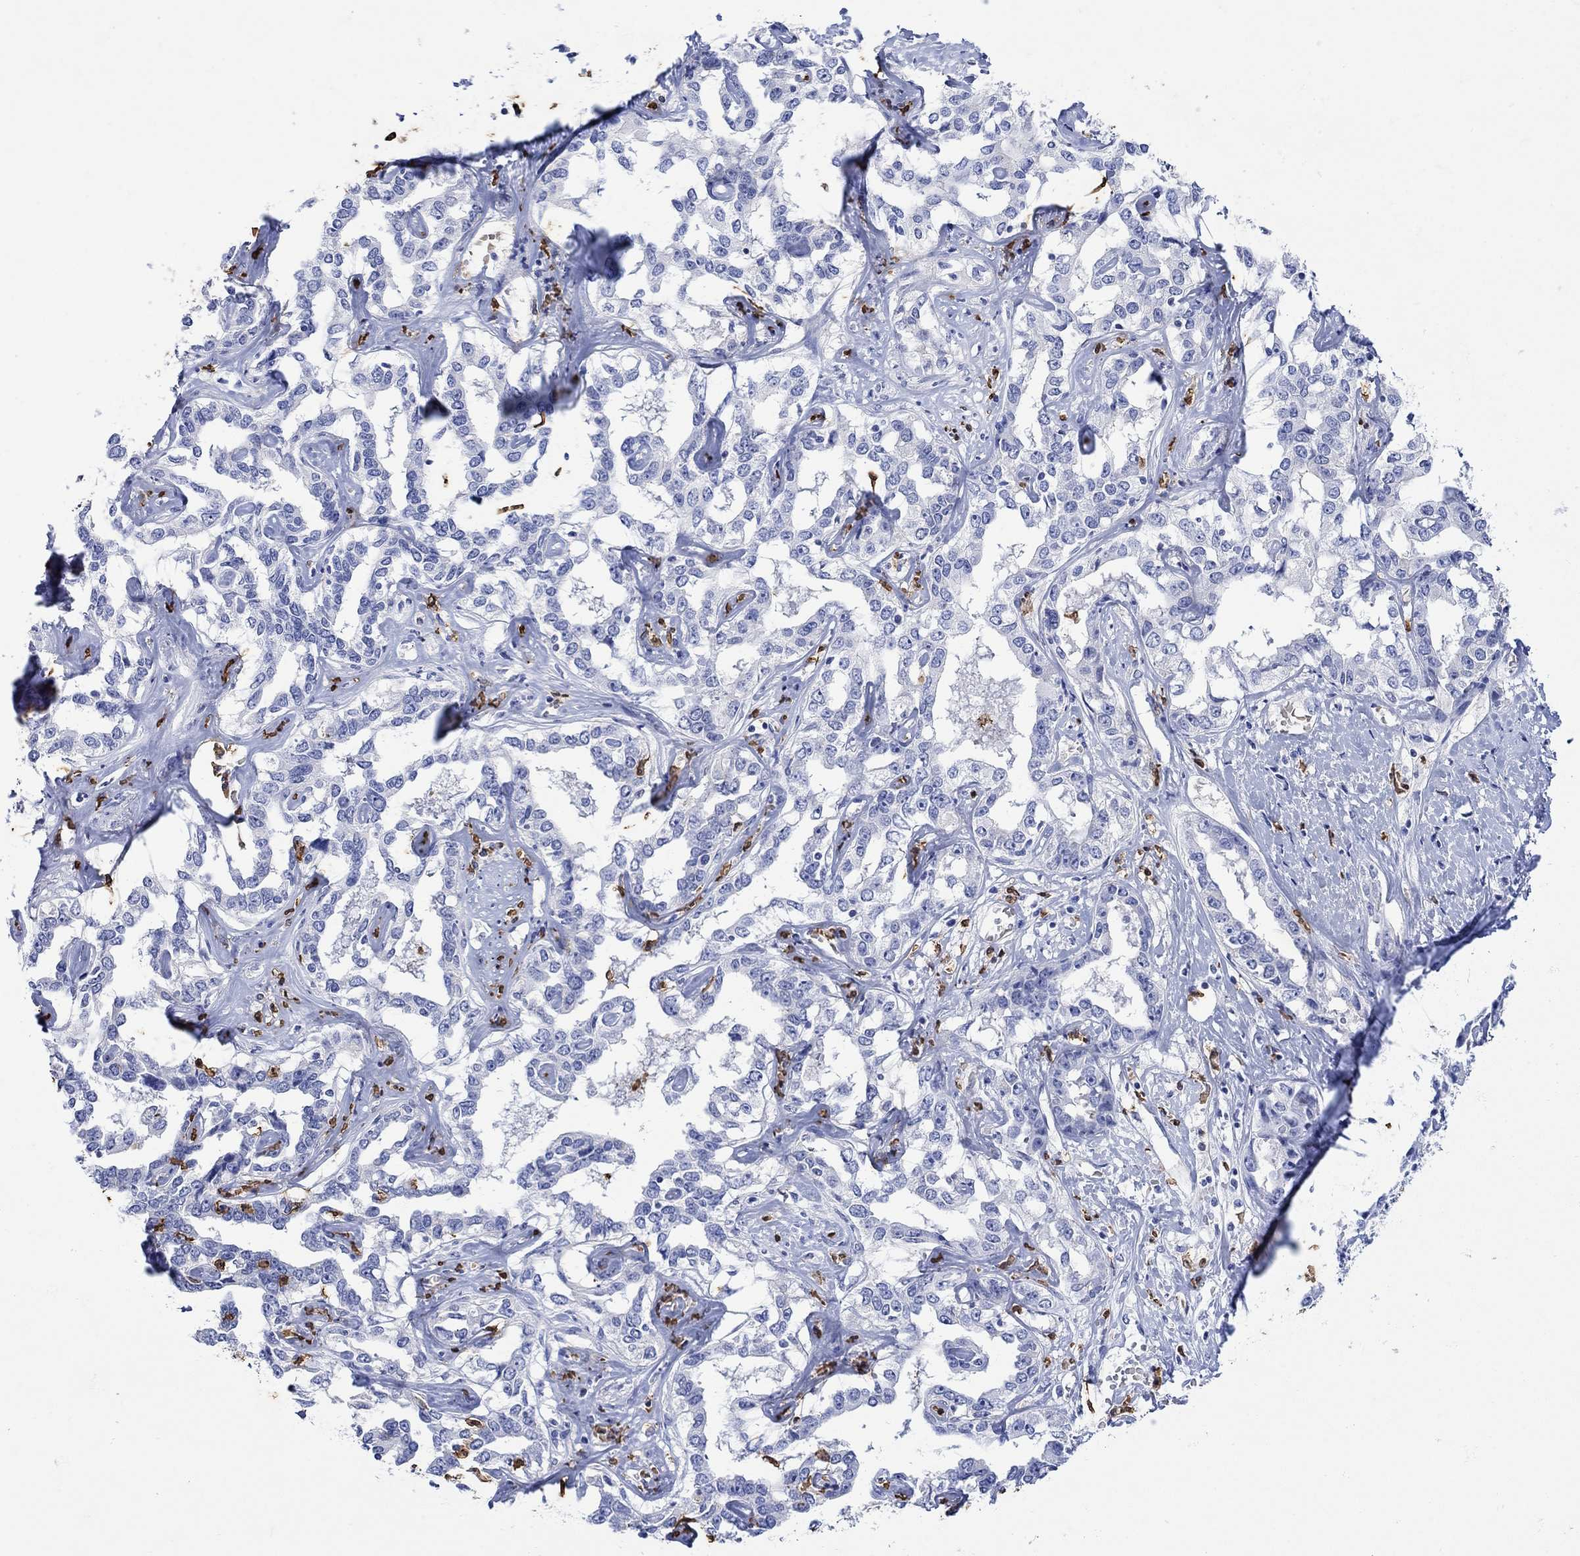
{"staining": {"intensity": "negative", "quantity": "none", "location": "none"}, "tissue": "liver cancer", "cell_type": "Tumor cells", "image_type": "cancer", "snomed": [{"axis": "morphology", "description": "Cholangiocarcinoma"}, {"axis": "topography", "description": "Liver"}], "caption": "A photomicrograph of human liver cancer is negative for staining in tumor cells. The staining is performed using DAB brown chromogen with nuclei counter-stained in using hematoxylin.", "gene": "LINGO3", "patient": {"sex": "male", "age": 59}}